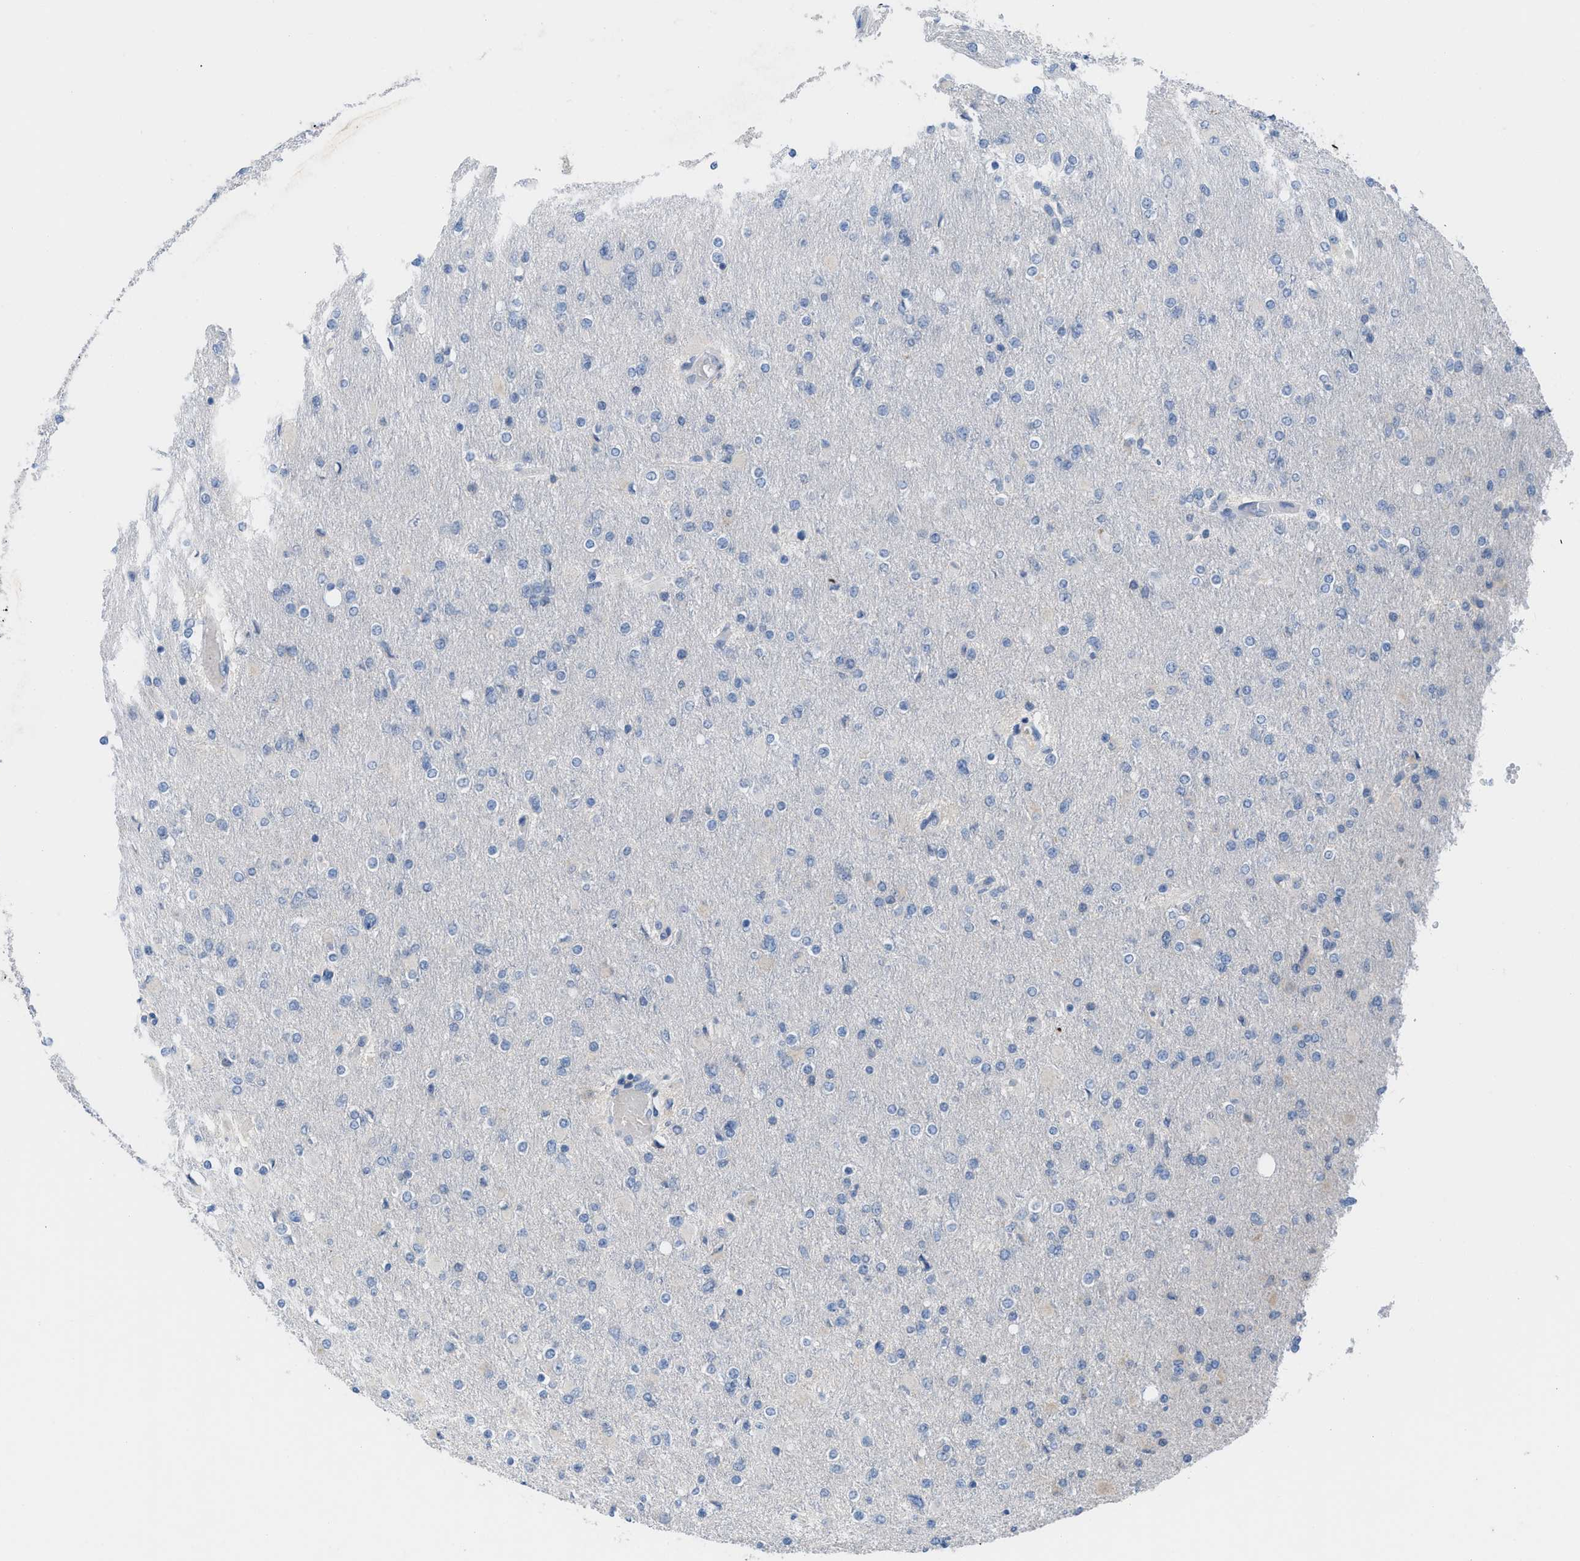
{"staining": {"intensity": "negative", "quantity": "none", "location": "none"}, "tissue": "glioma", "cell_type": "Tumor cells", "image_type": "cancer", "snomed": [{"axis": "morphology", "description": "Glioma, malignant, High grade"}, {"axis": "topography", "description": "Cerebral cortex"}], "caption": "Tumor cells are negative for brown protein staining in glioma. The staining is performed using DAB (3,3'-diaminobenzidine) brown chromogen with nuclei counter-stained in using hematoxylin.", "gene": "HPX", "patient": {"sex": "female", "age": 36}}